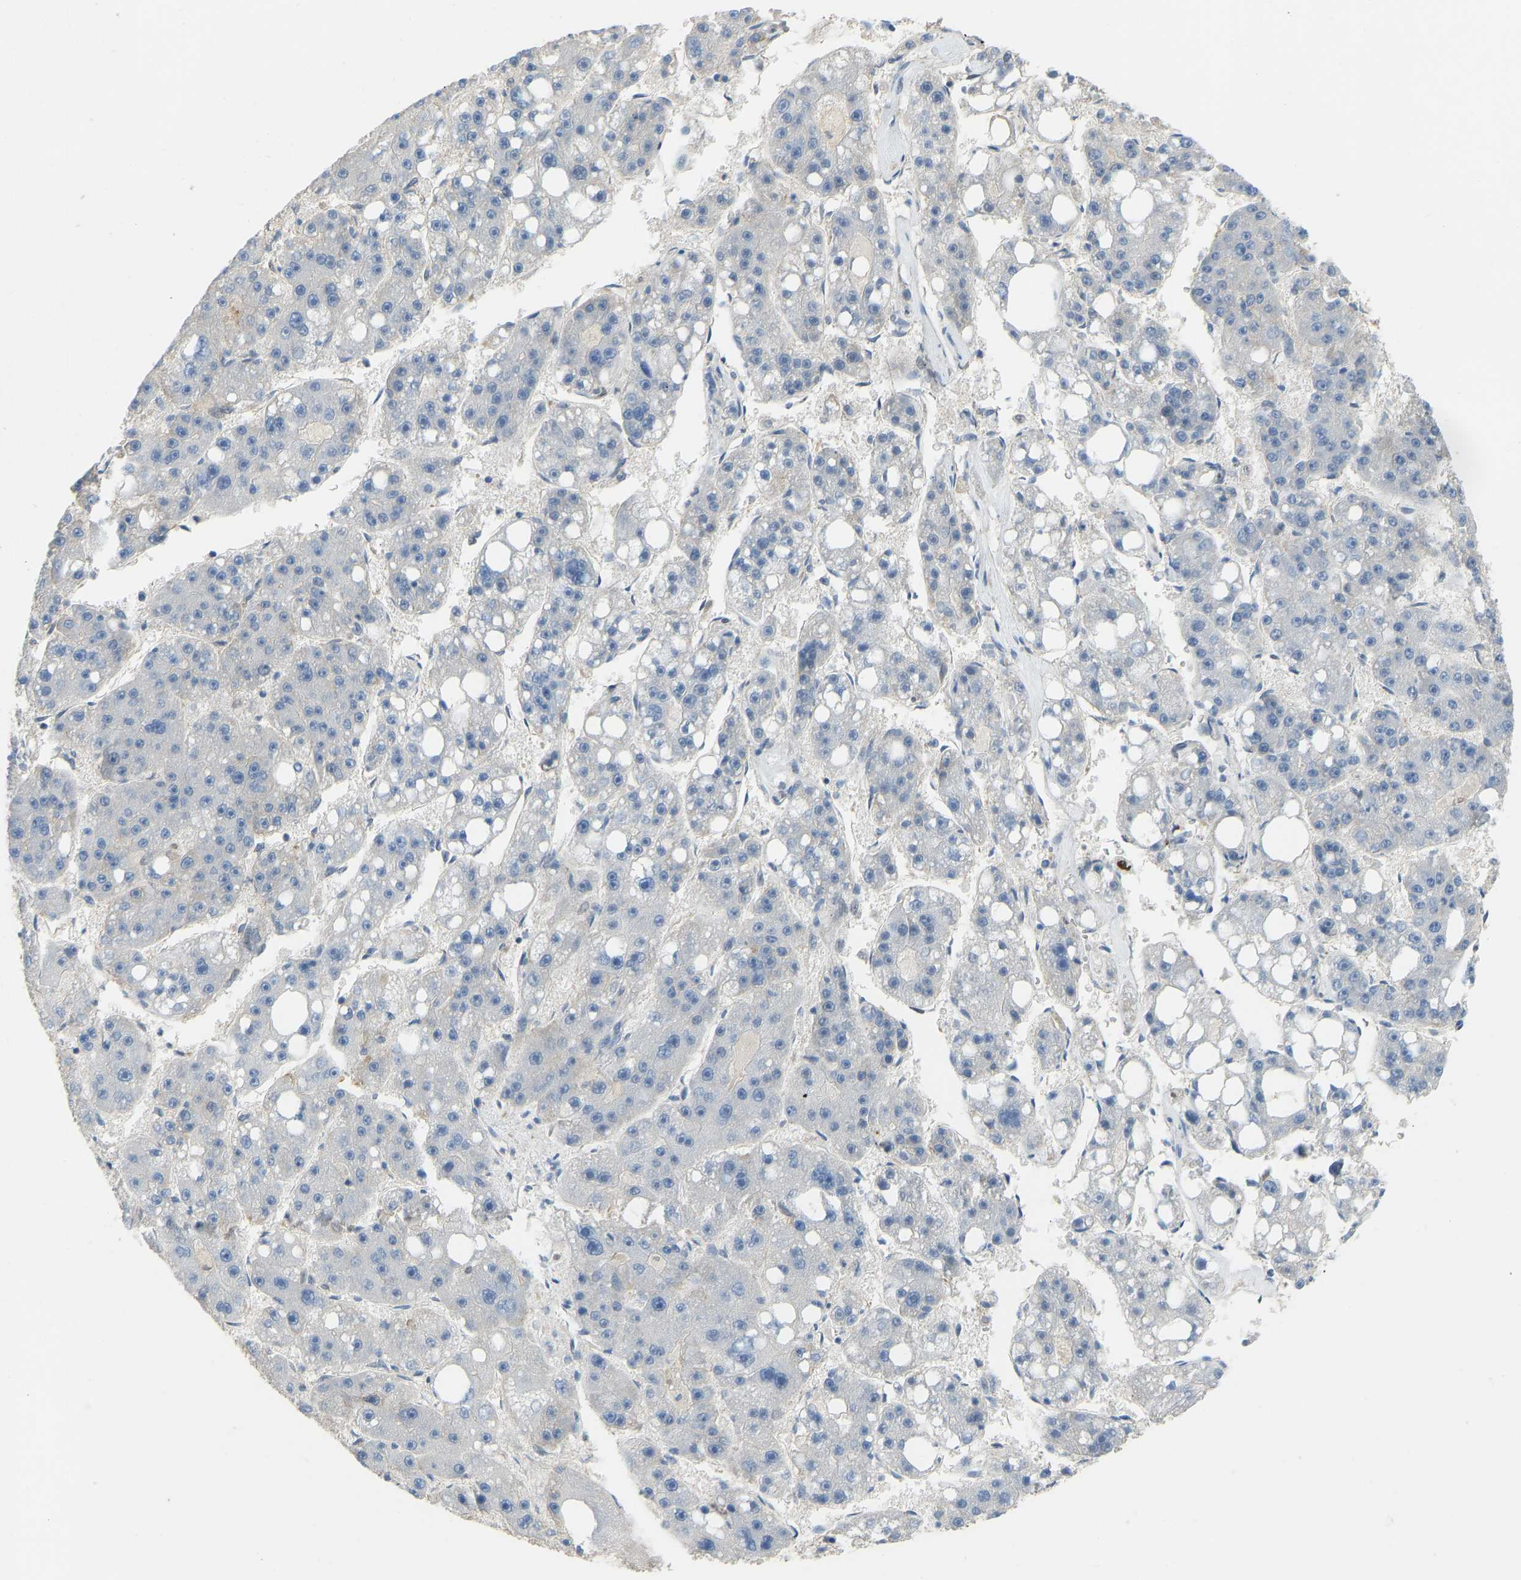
{"staining": {"intensity": "negative", "quantity": "none", "location": "none"}, "tissue": "liver cancer", "cell_type": "Tumor cells", "image_type": "cancer", "snomed": [{"axis": "morphology", "description": "Carcinoma, Hepatocellular, NOS"}, {"axis": "topography", "description": "Liver"}], "caption": "An IHC micrograph of liver hepatocellular carcinoma is shown. There is no staining in tumor cells of liver hepatocellular carcinoma. Brightfield microscopy of immunohistochemistry stained with DAB (brown) and hematoxylin (blue), captured at high magnification.", "gene": "FOXK1", "patient": {"sex": "female", "age": 61}}